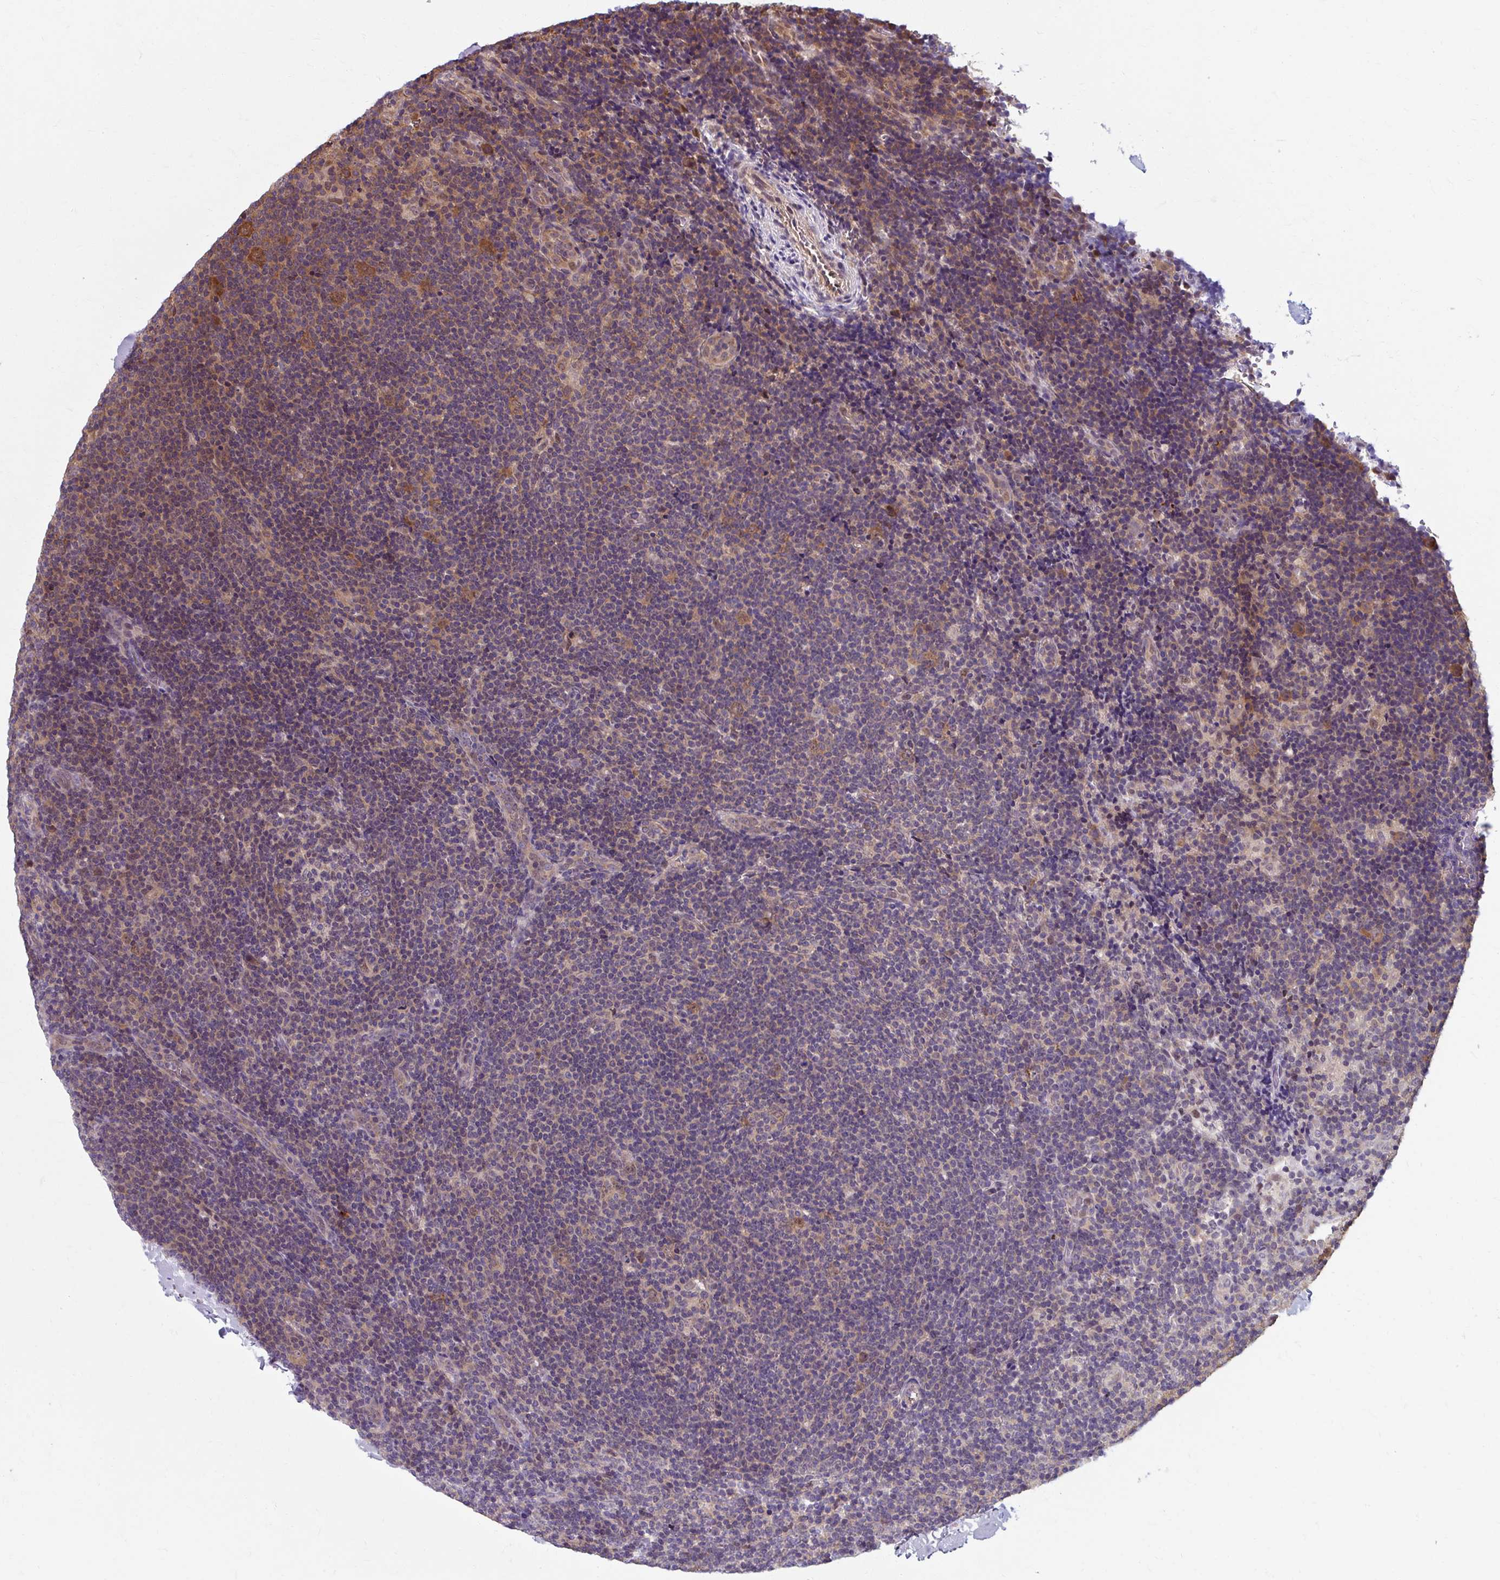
{"staining": {"intensity": "weak", "quantity": "<25%", "location": "cytoplasmic/membranous"}, "tissue": "lymphoma", "cell_type": "Tumor cells", "image_type": "cancer", "snomed": [{"axis": "morphology", "description": "Hodgkin's disease, NOS"}, {"axis": "topography", "description": "Lymph node"}], "caption": "High magnification brightfield microscopy of lymphoma stained with DAB (brown) and counterstained with hematoxylin (blue): tumor cells show no significant staining.", "gene": "ZNF555", "patient": {"sex": "female", "age": 57}}